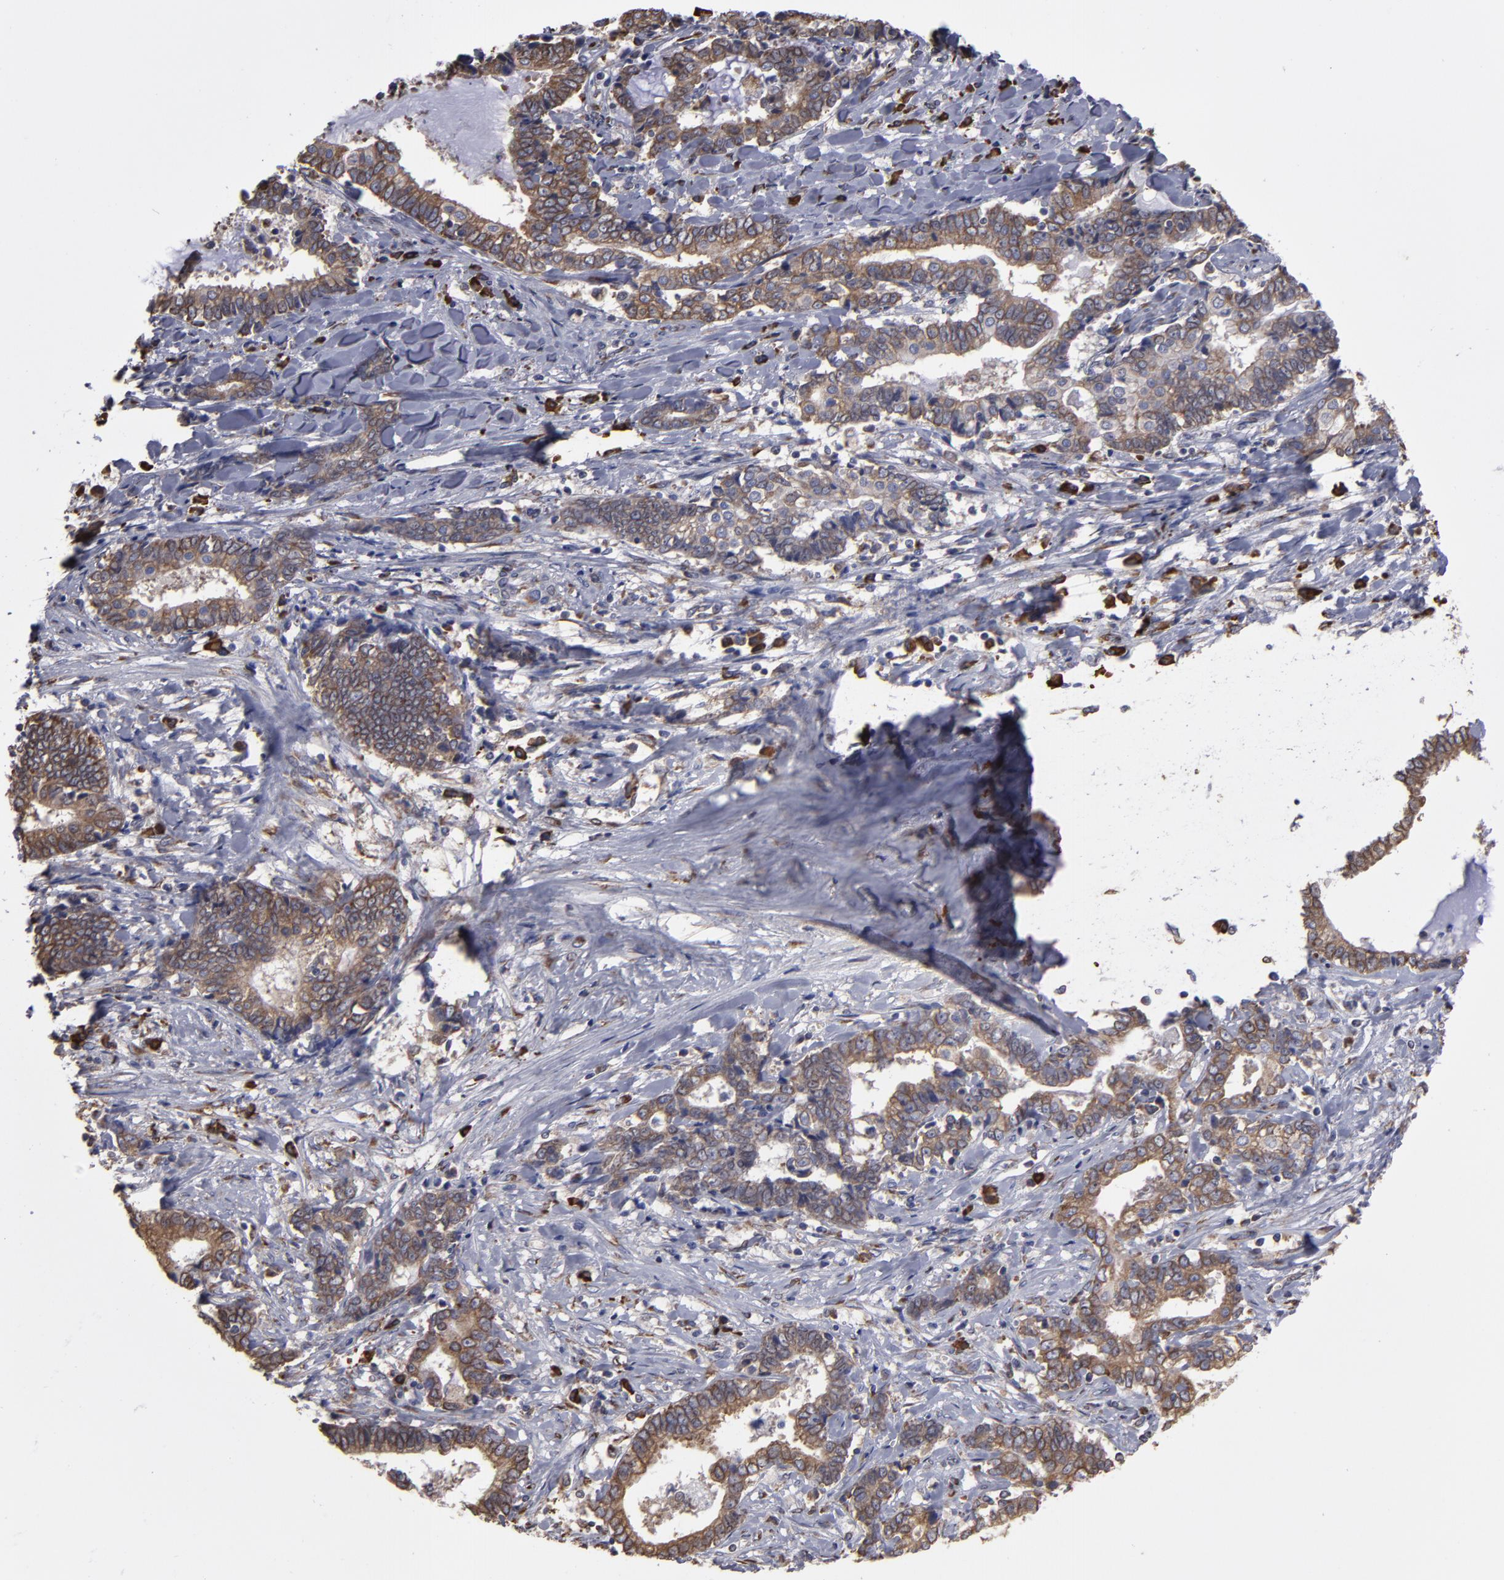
{"staining": {"intensity": "strong", "quantity": ">75%", "location": "cytoplasmic/membranous"}, "tissue": "liver cancer", "cell_type": "Tumor cells", "image_type": "cancer", "snomed": [{"axis": "morphology", "description": "Cholangiocarcinoma"}, {"axis": "topography", "description": "Liver"}], "caption": "Immunohistochemical staining of human liver cancer (cholangiocarcinoma) demonstrates strong cytoplasmic/membranous protein staining in about >75% of tumor cells. The staining was performed using DAB (3,3'-diaminobenzidine), with brown indicating positive protein expression. Nuclei are stained blue with hematoxylin.", "gene": "SND1", "patient": {"sex": "male", "age": 57}}